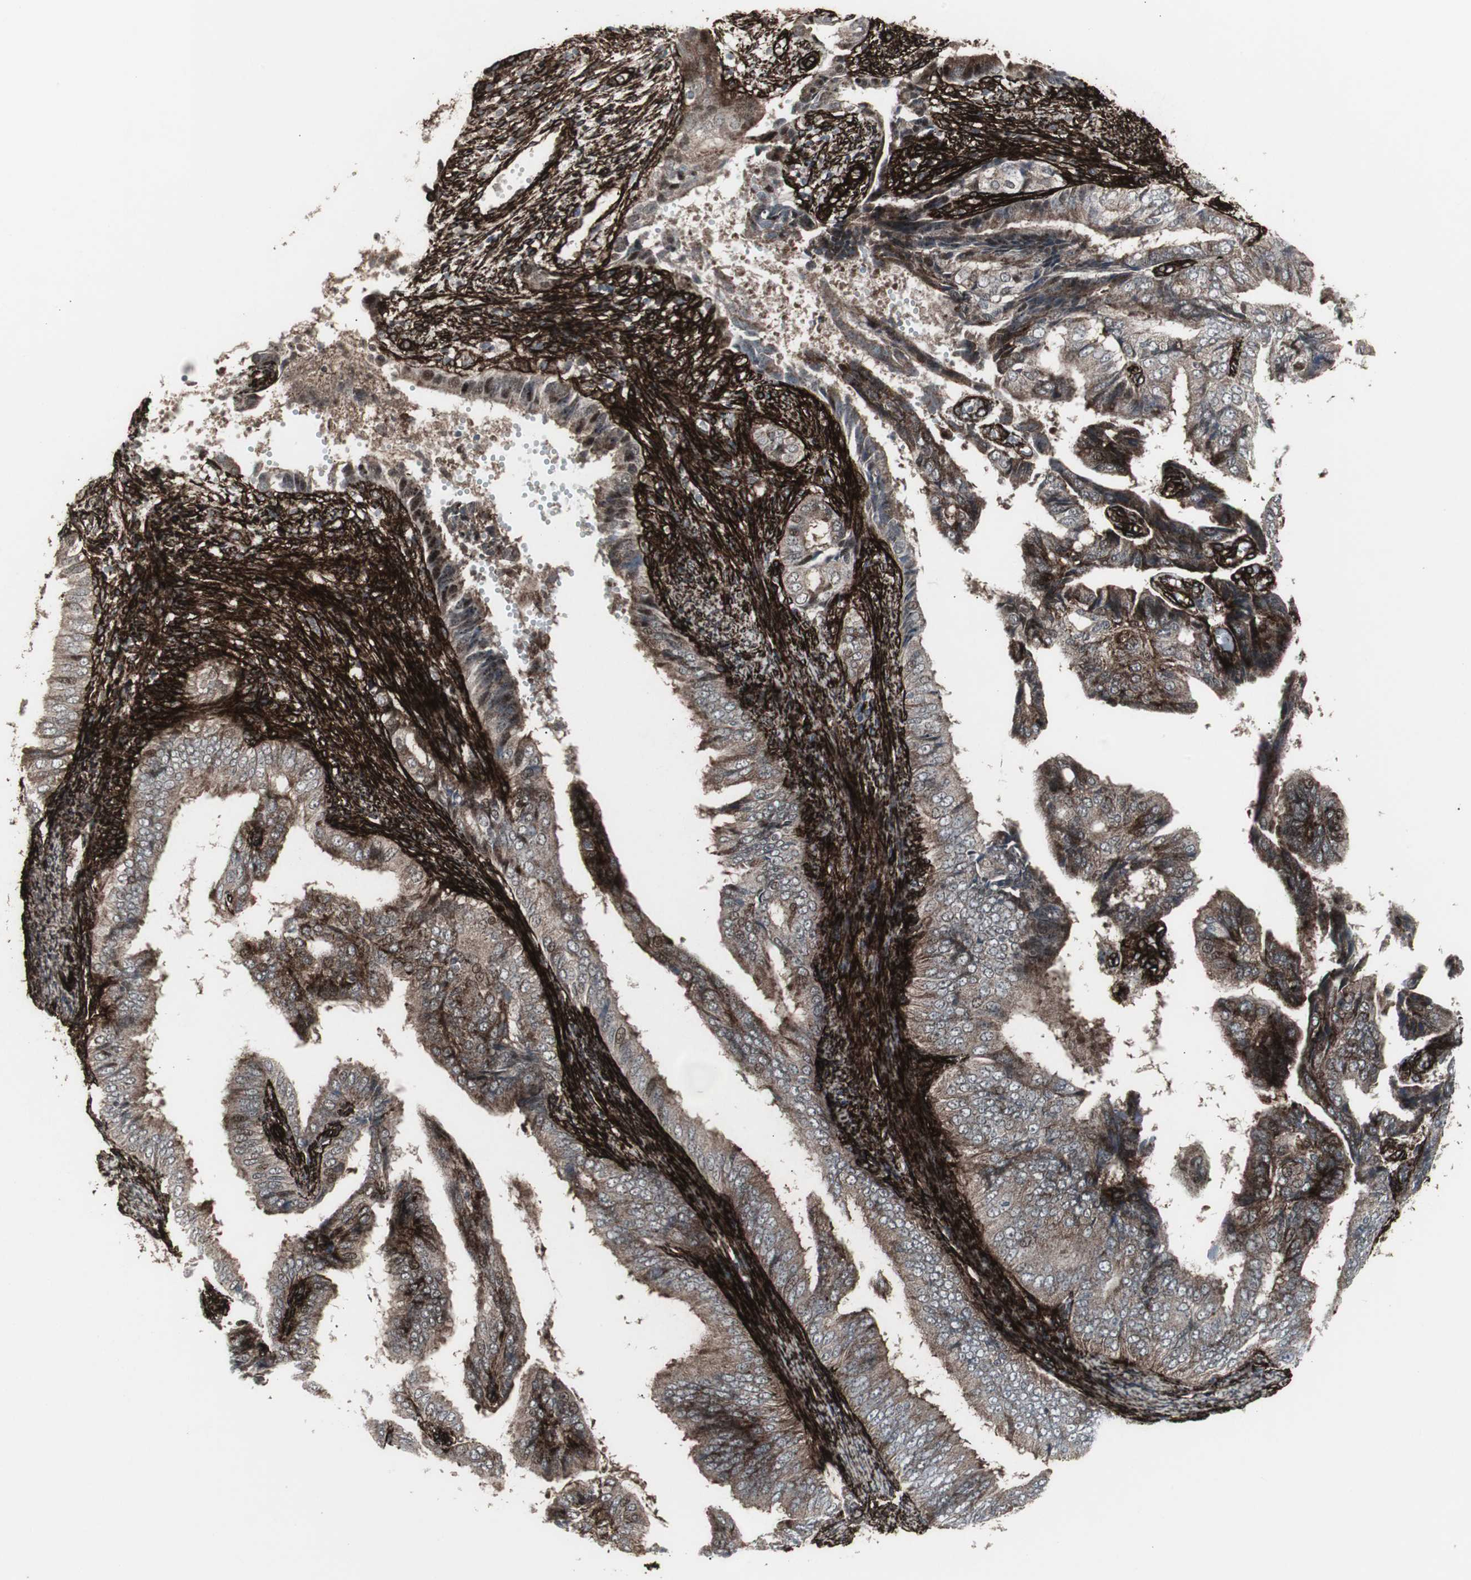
{"staining": {"intensity": "weak", "quantity": ">75%", "location": "cytoplasmic/membranous"}, "tissue": "endometrial cancer", "cell_type": "Tumor cells", "image_type": "cancer", "snomed": [{"axis": "morphology", "description": "Adenocarcinoma, NOS"}, {"axis": "topography", "description": "Endometrium"}], "caption": "Tumor cells display weak cytoplasmic/membranous expression in approximately >75% of cells in endometrial cancer (adenocarcinoma). The staining was performed using DAB (3,3'-diaminobenzidine) to visualize the protein expression in brown, while the nuclei were stained in blue with hematoxylin (Magnification: 20x).", "gene": "PDGFA", "patient": {"sex": "female", "age": 58}}